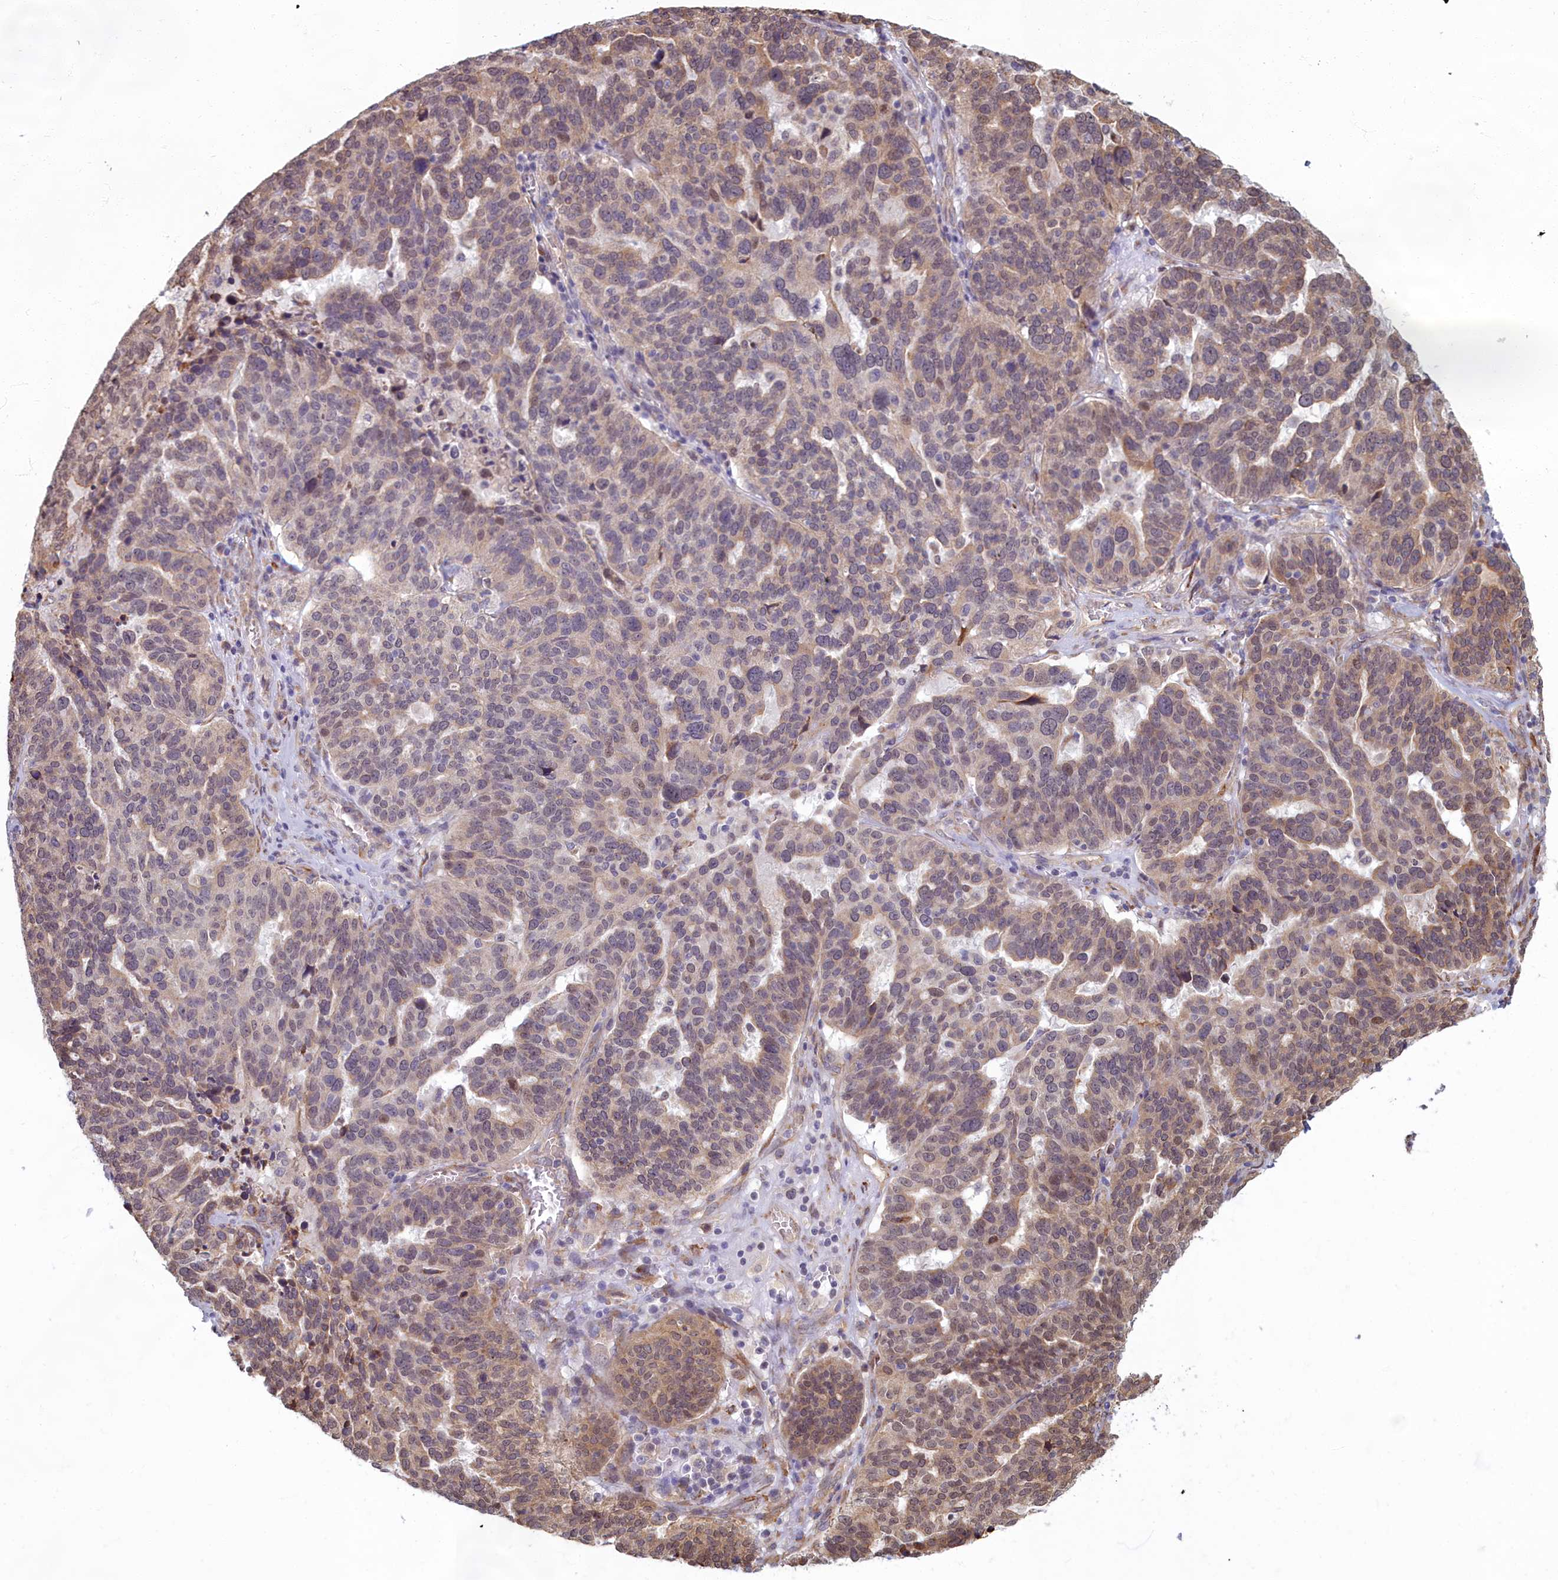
{"staining": {"intensity": "weak", "quantity": ">75%", "location": "nuclear"}, "tissue": "ovarian cancer", "cell_type": "Tumor cells", "image_type": "cancer", "snomed": [{"axis": "morphology", "description": "Cystadenocarcinoma, serous, NOS"}, {"axis": "topography", "description": "Ovary"}], "caption": "A low amount of weak nuclear expression is identified in about >75% of tumor cells in ovarian cancer (serous cystadenocarcinoma) tissue. (brown staining indicates protein expression, while blue staining denotes nuclei).", "gene": "MAK16", "patient": {"sex": "female", "age": 59}}